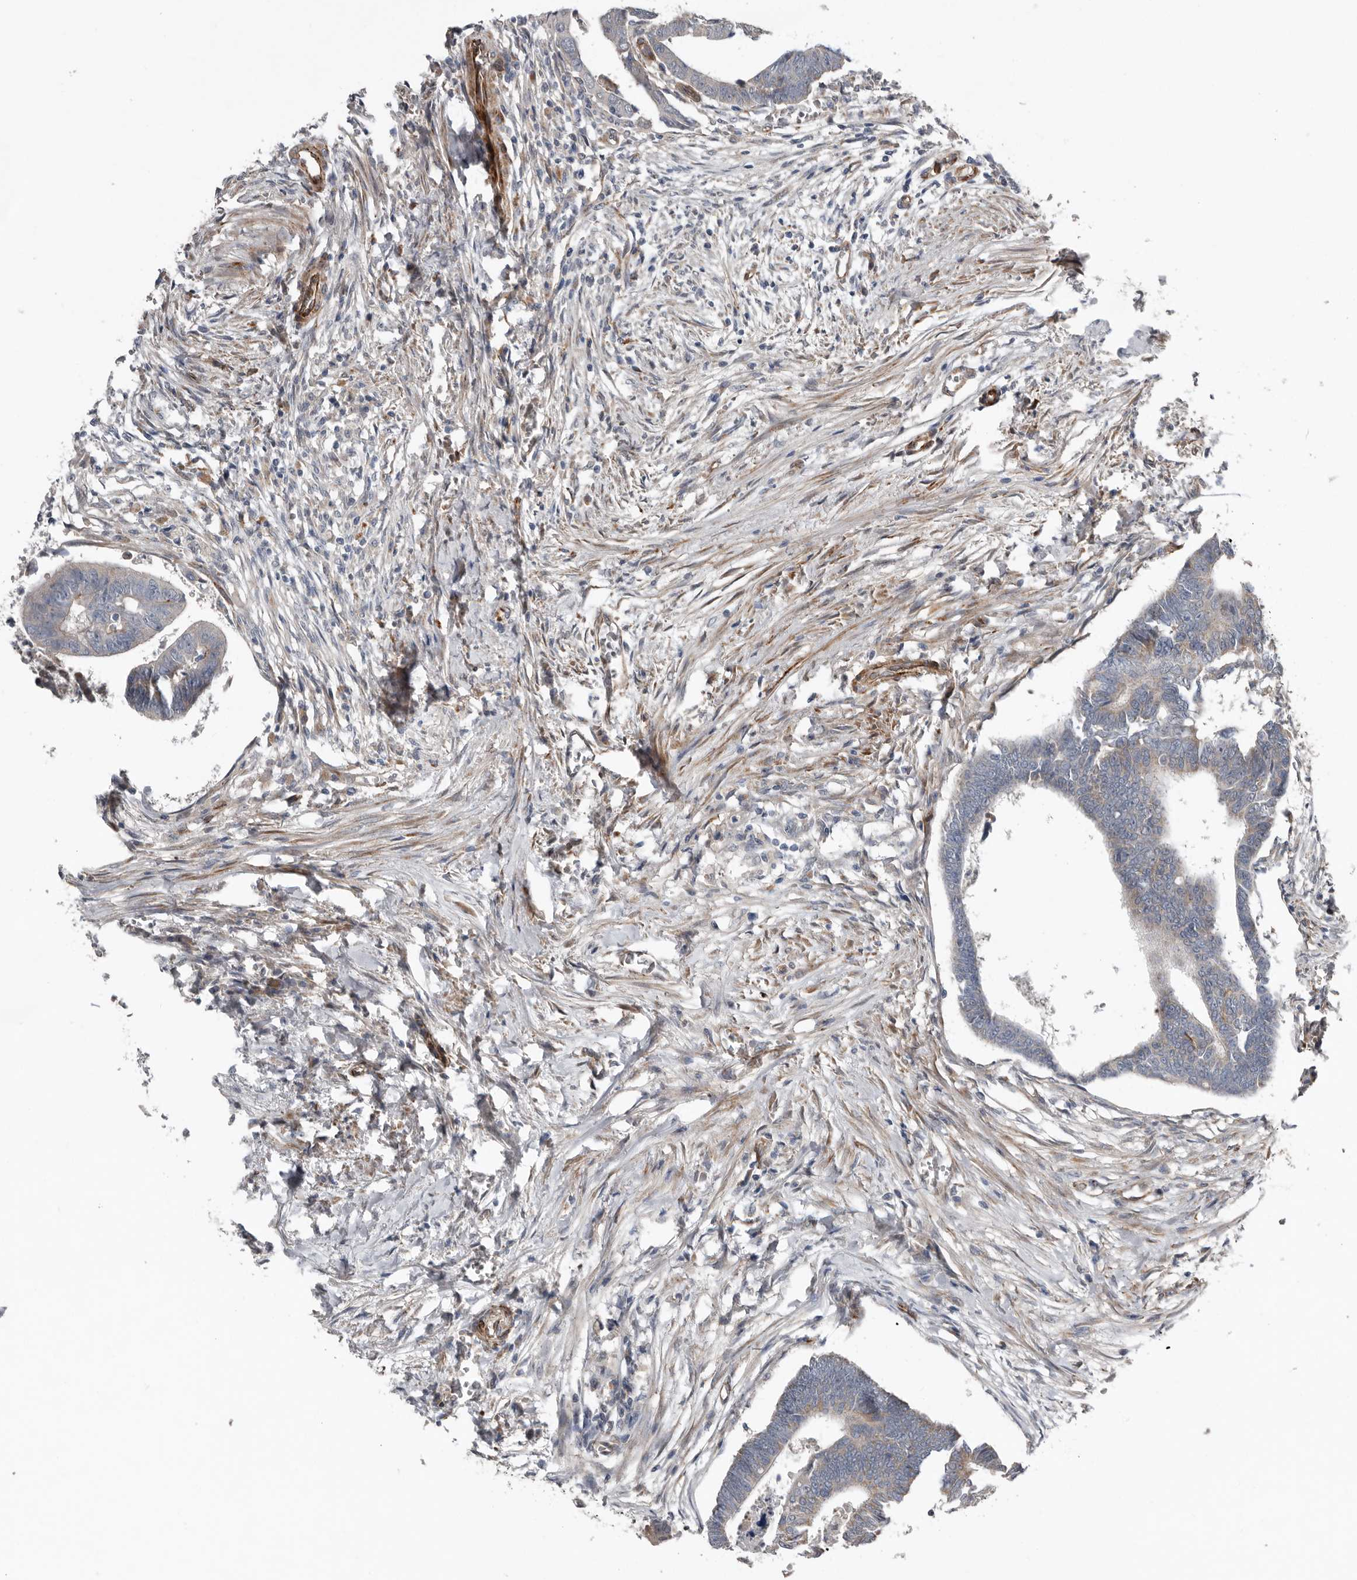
{"staining": {"intensity": "negative", "quantity": "none", "location": "none"}, "tissue": "colorectal cancer", "cell_type": "Tumor cells", "image_type": "cancer", "snomed": [{"axis": "morphology", "description": "Adenocarcinoma, NOS"}, {"axis": "topography", "description": "Rectum"}], "caption": "Immunohistochemical staining of human colorectal cancer (adenocarcinoma) displays no significant expression in tumor cells. (DAB (3,3'-diaminobenzidine) immunohistochemistry, high magnification).", "gene": "RANBP17", "patient": {"sex": "female", "age": 65}}